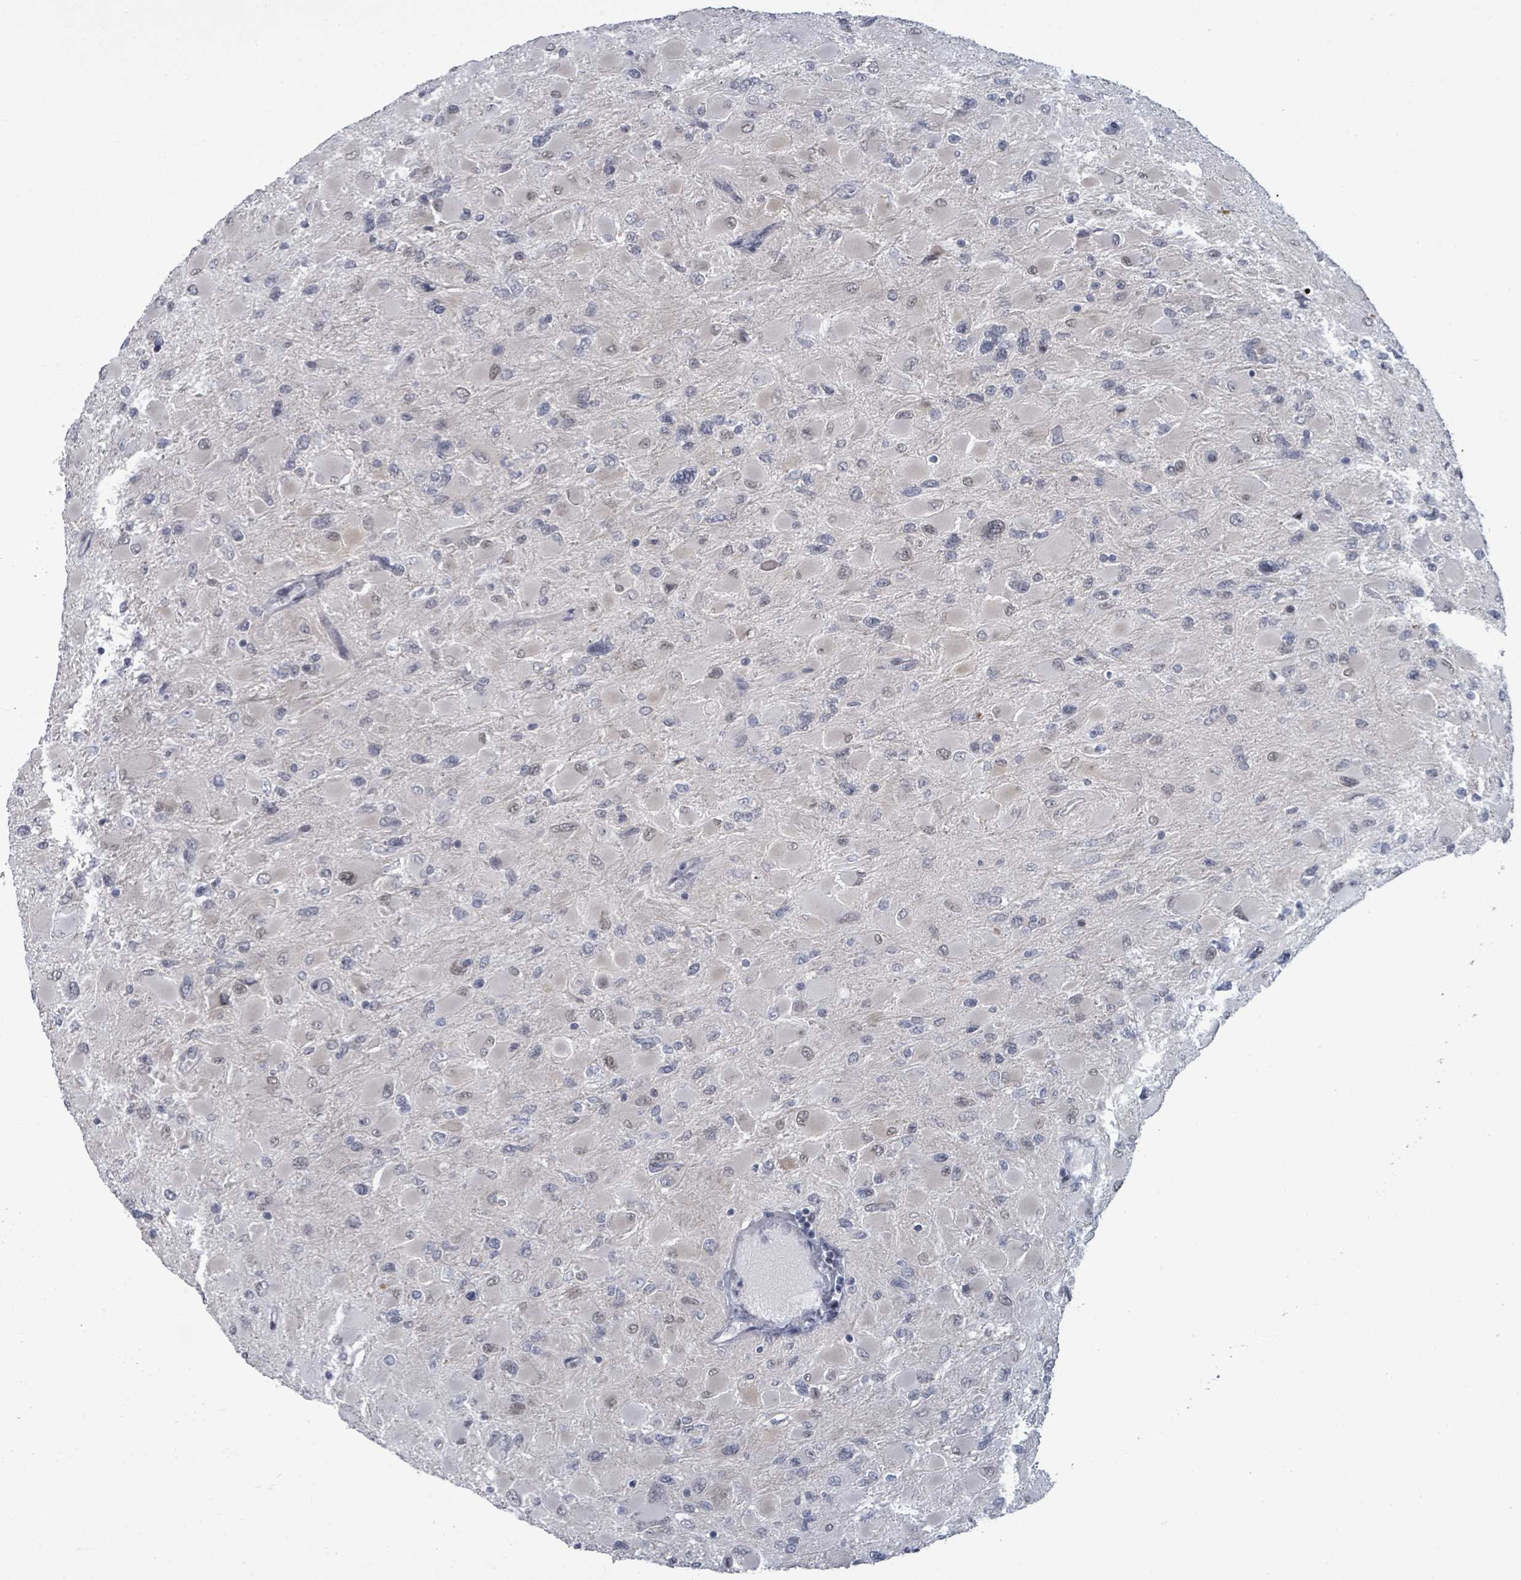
{"staining": {"intensity": "negative", "quantity": "none", "location": "none"}, "tissue": "glioma", "cell_type": "Tumor cells", "image_type": "cancer", "snomed": [{"axis": "morphology", "description": "Glioma, malignant, High grade"}, {"axis": "topography", "description": "Cerebral cortex"}], "caption": "The photomicrograph reveals no significant positivity in tumor cells of glioma.", "gene": "ERCC5", "patient": {"sex": "female", "age": 36}}